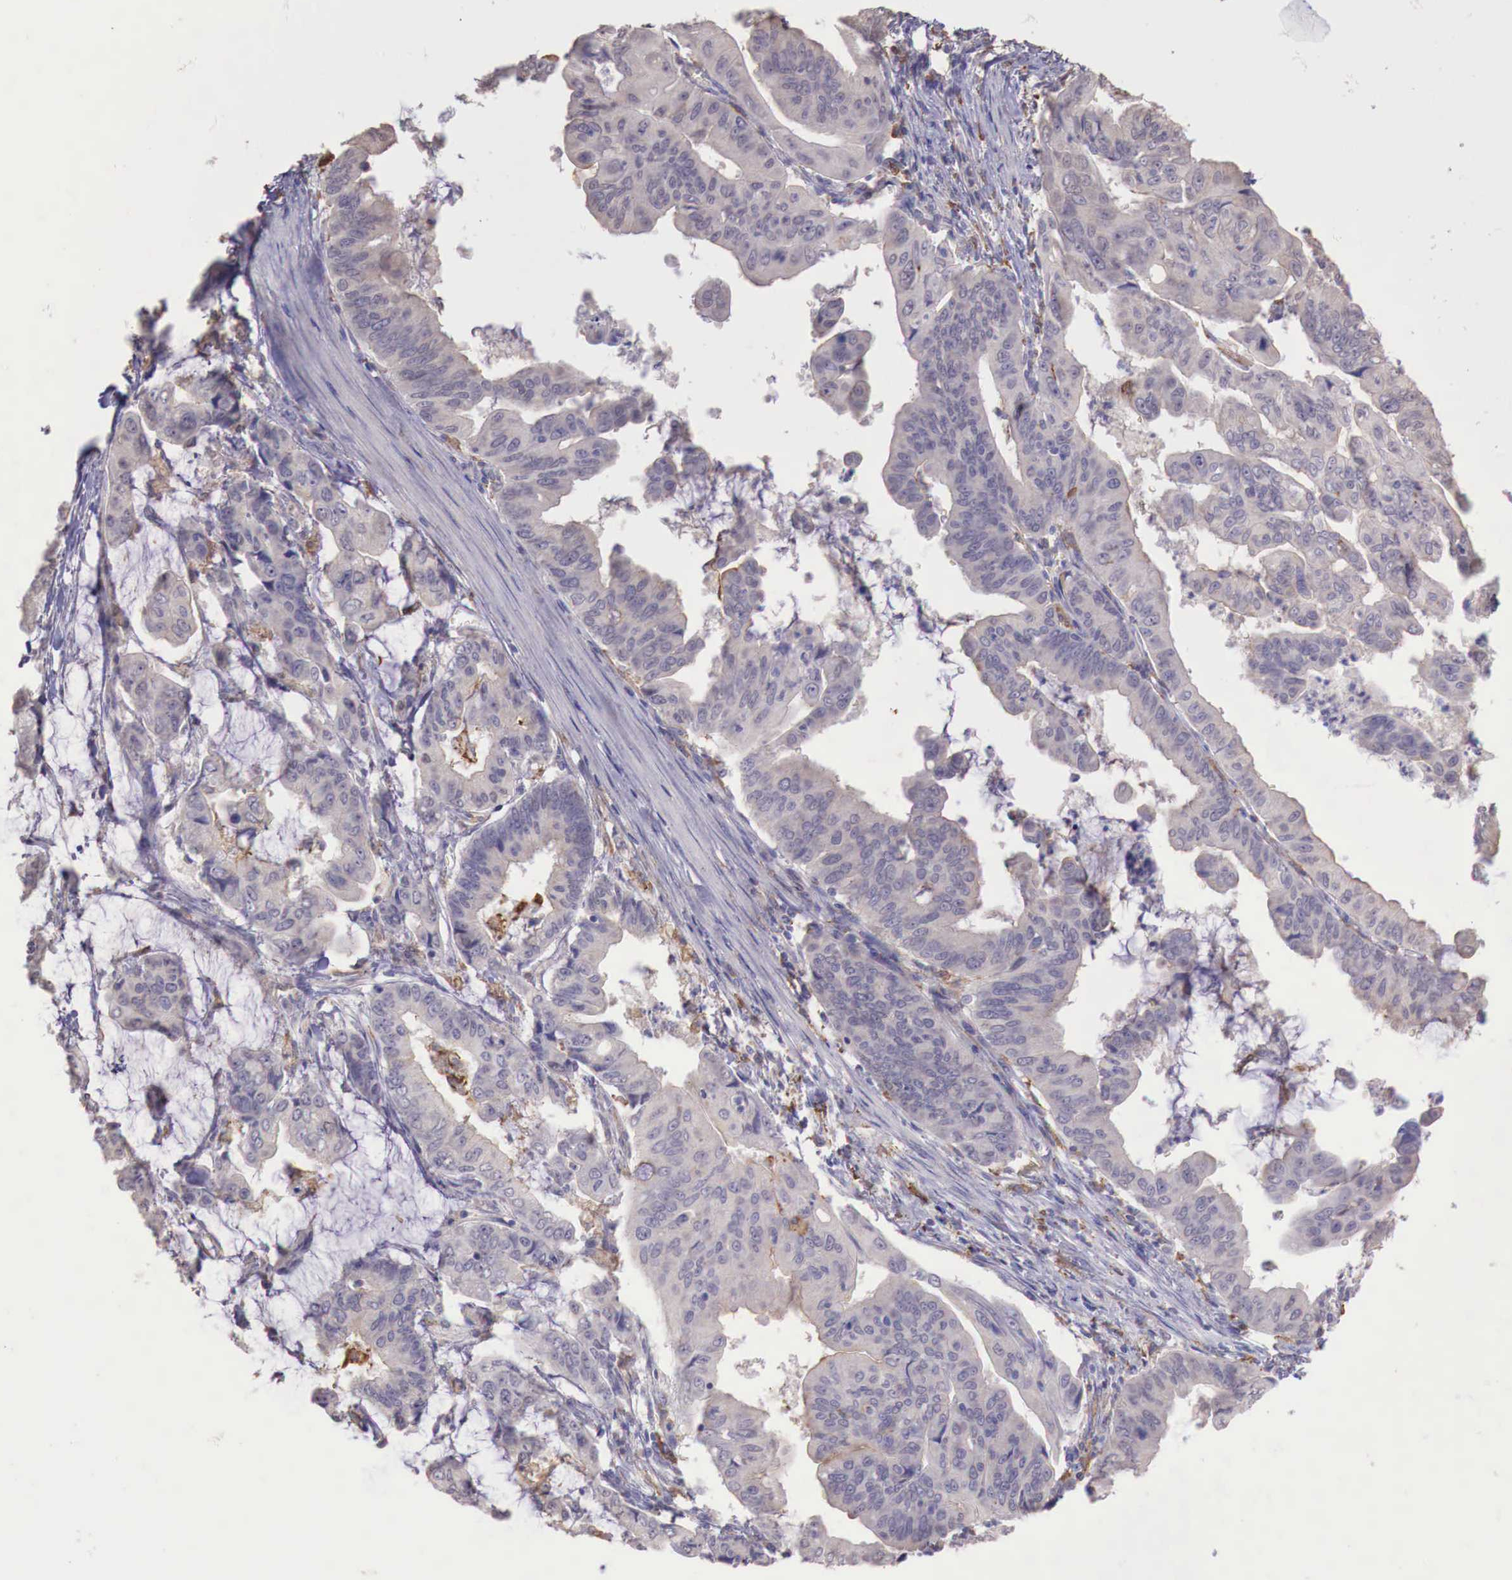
{"staining": {"intensity": "weak", "quantity": "25%-75%", "location": "cytoplasmic/membranous"}, "tissue": "stomach cancer", "cell_type": "Tumor cells", "image_type": "cancer", "snomed": [{"axis": "morphology", "description": "Adenocarcinoma, NOS"}, {"axis": "topography", "description": "Stomach, upper"}], "caption": "Human stomach adenocarcinoma stained with a brown dye displays weak cytoplasmic/membranous positive staining in about 25%-75% of tumor cells.", "gene": "CHRDL1", "patient": {"sex": "male", "age": 80}}